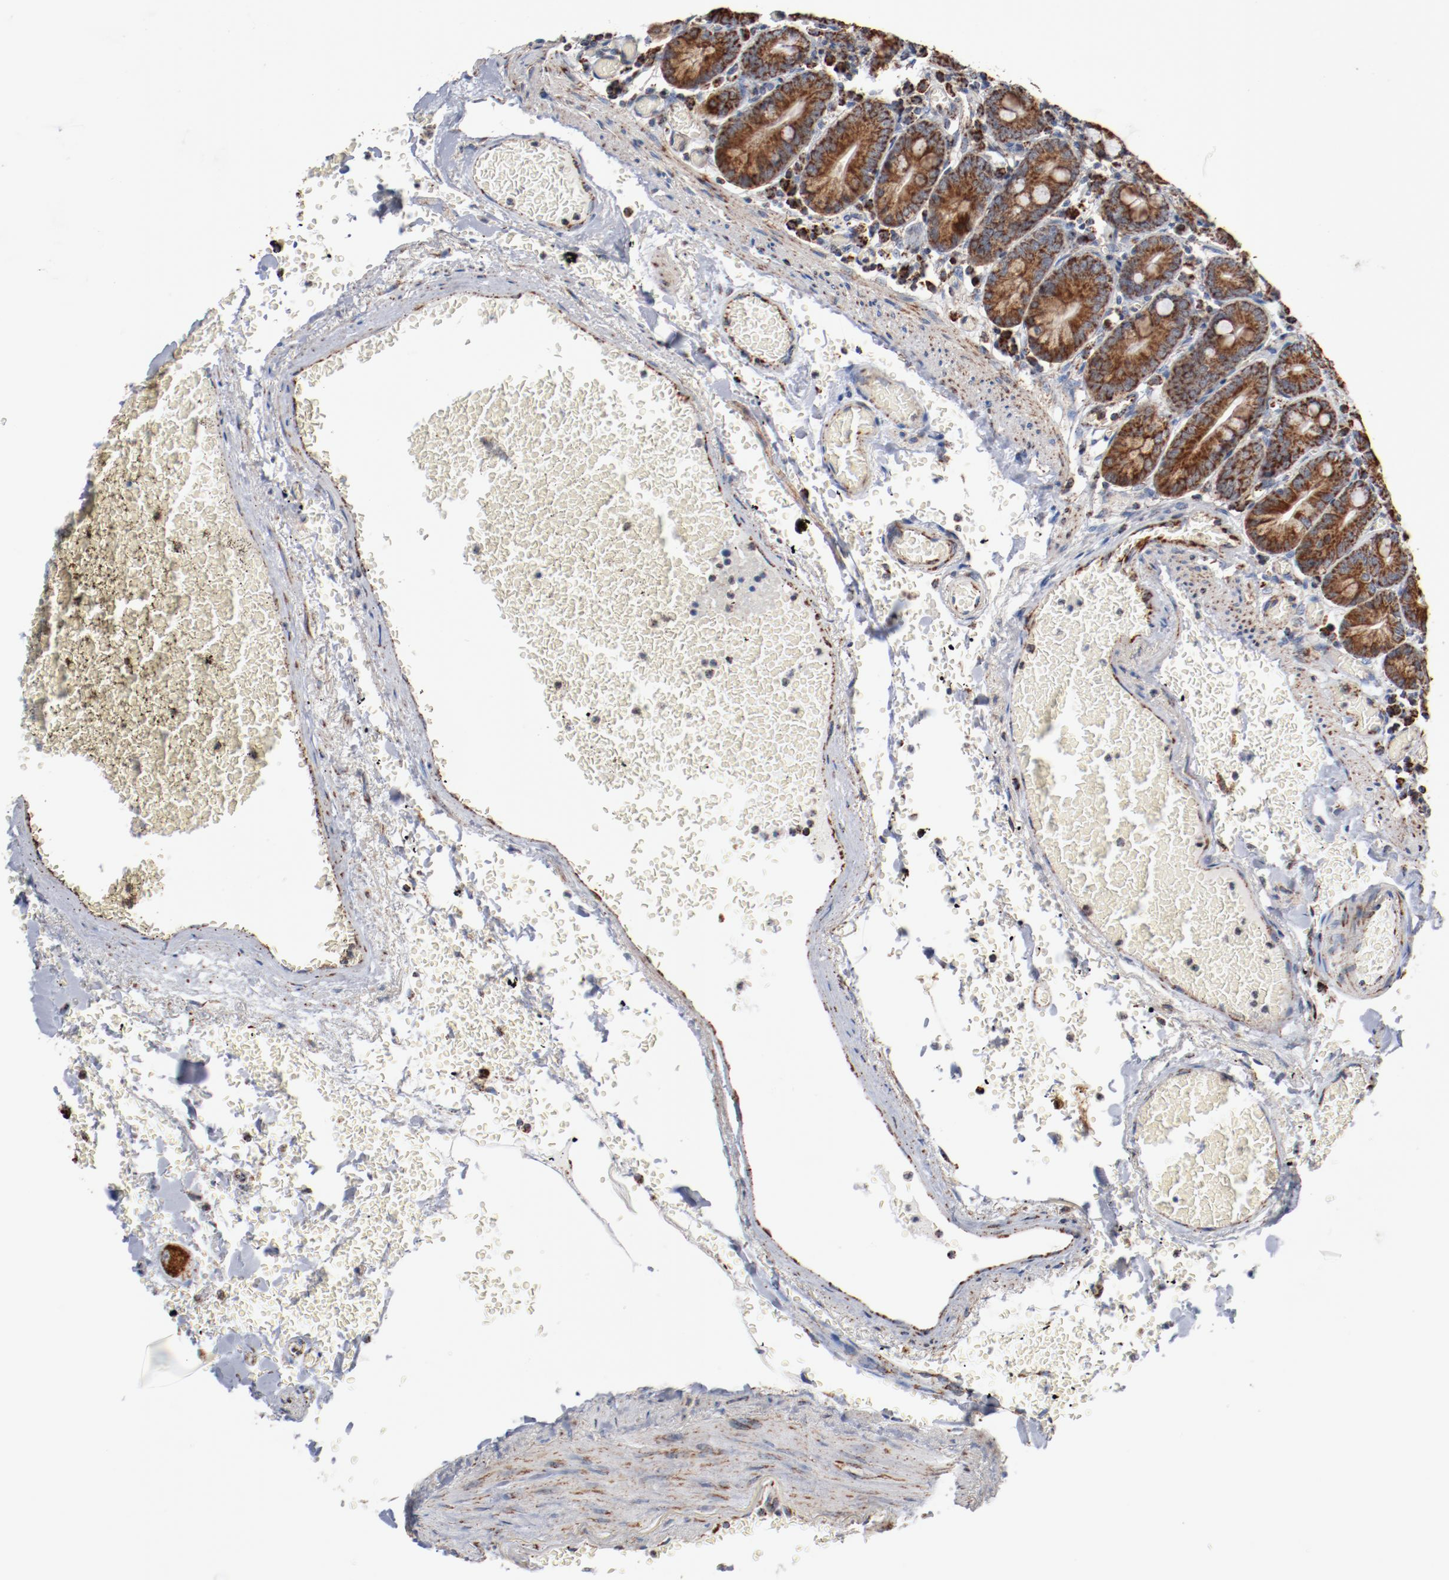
{"staining": {"intensity": "strong", "quantity": ">75%", "location": "cytoplasmic/membranous"}, "tissue": "small intestine", "cell_type": "Glandular cells", "image_type": "normal", "snomed": [{"axis": "morphology", "description": "Normal tissue, NOS"}, {"axis": "topography", "description": "Small intestine"}], "caption": "Protein analysis of normal small intestine demonstrates strong cytoplasmic/membranous expression in approximately >75% of glandular cells.", "gene": "NDUFS4", "patient": {"sex": "male", "age": 71}}